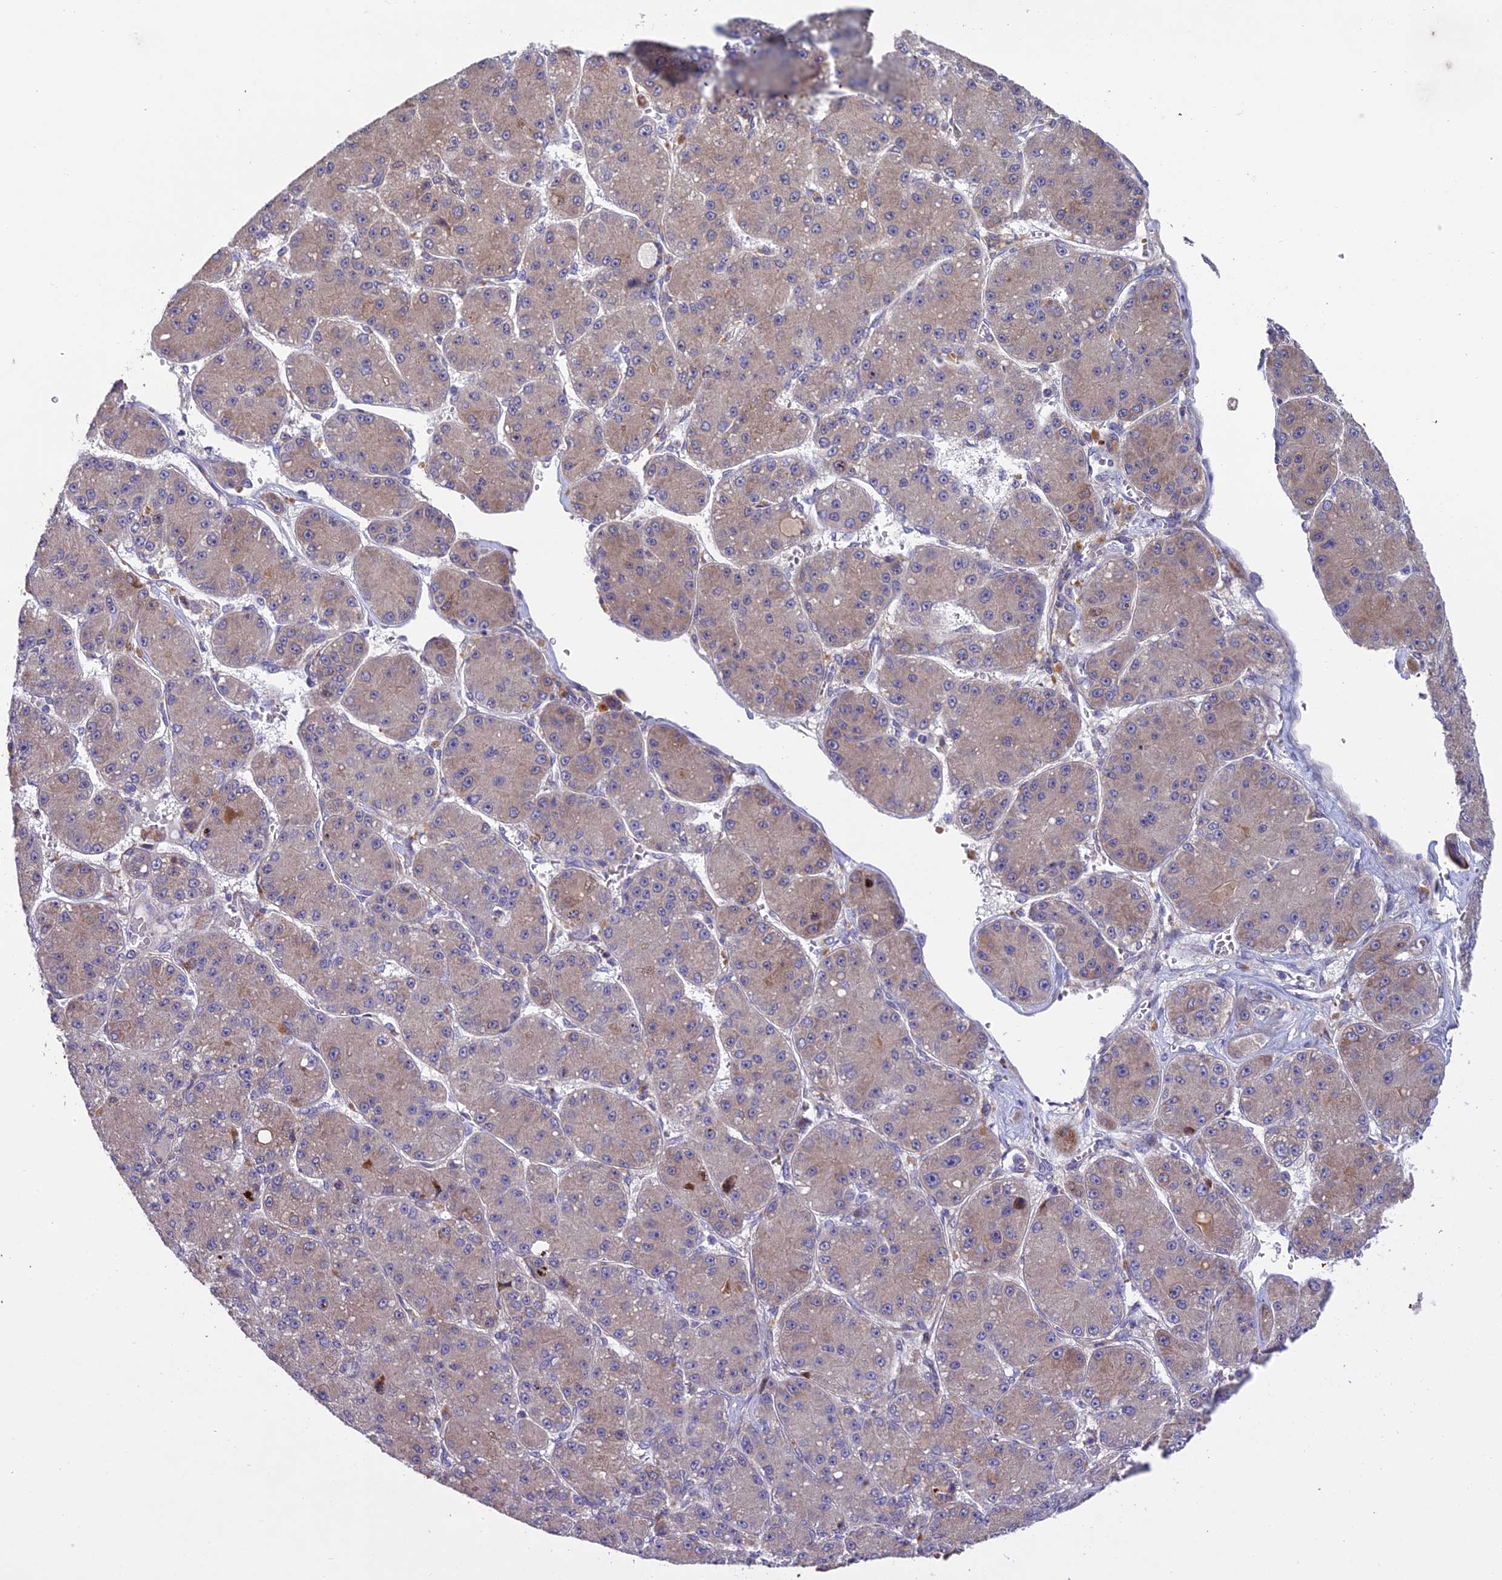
{"staining": {"intensity": "weak", "quantity": "25%-75%", "location": "cytoplasmic/membranous"}, "tissue": "liver cancer", "cell_type": "Tumor cells", "image_type": "cancer", "snomed": [{"axis": "morphology", "description": "Carcinoma, Hepatocellular, NOS"}, {"axis": "topography", "description": "Liver"}], "caption": "This photomicrograph shows hepatocellular carcinoma (liver) stained with immunohistochemistry (IHC) to label a protein in brown. The cytoplasmic/membranous of tumor cells show weak positivity for the protein. Nuclei are counter-stained blue.", "gene": "CENPL", "patient": {"sex": "male", "age": 67}}